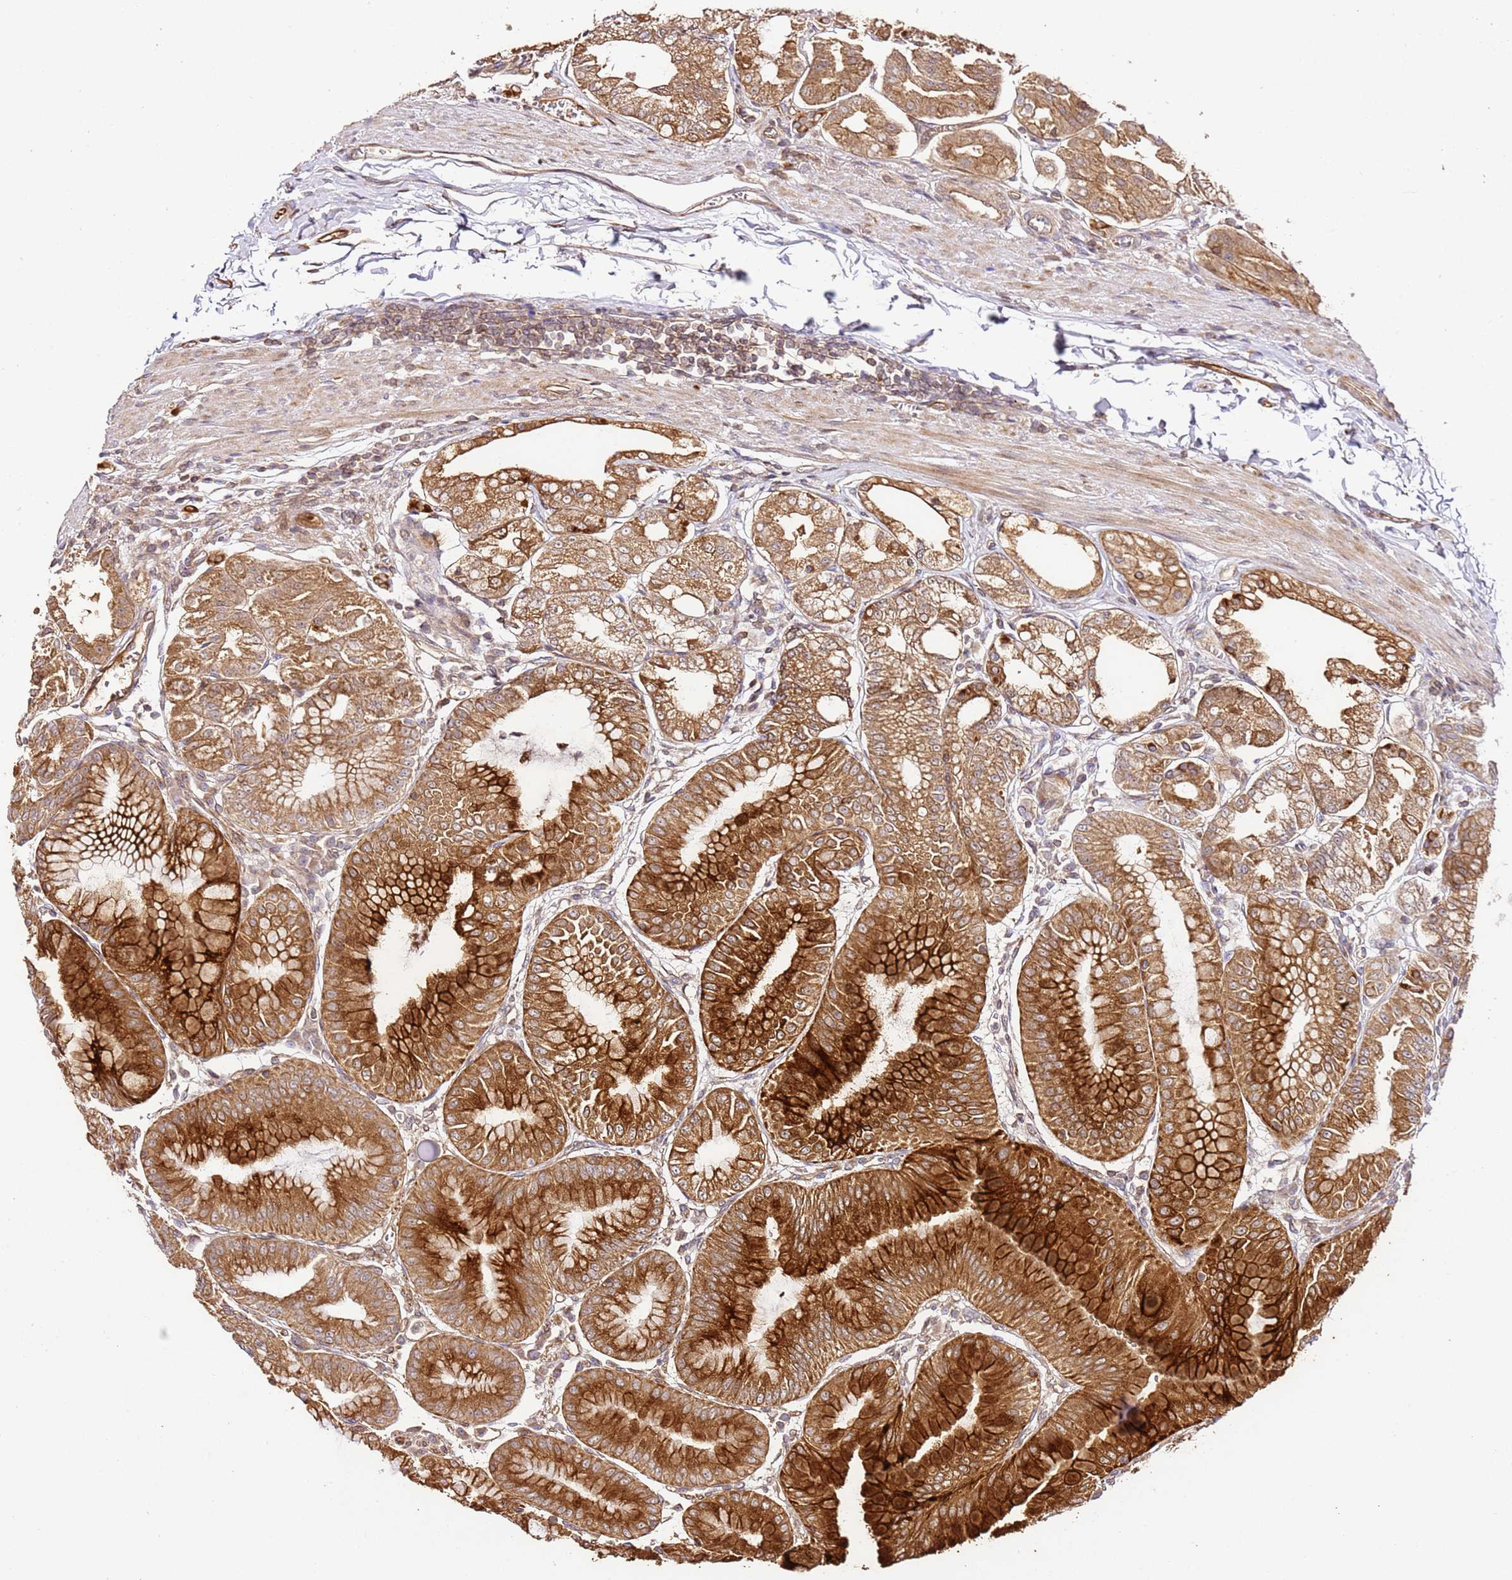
{"staining": {"intensity": "strong", "quantity": "25%-75%", "location": "cytoplasmic/membranous"}, "tissue": "stomach", "cell_type": "Glandular cells", "image_type": "normal", "snomed": [{"axis": "morphology", "description": "Normal tissue, NOS"}, {"axis": "topography", "description": "Stomach, lower"}], "caption": "An immunohistochemistry (IHC) histopathology image of benign tissue is shown. Protein staining in brown shows strong cytoplasmic/membranous positivity in stomach within glandular cells.", "gene": "KATNAL2", "patient": {"sex": "male", "age": 71}}